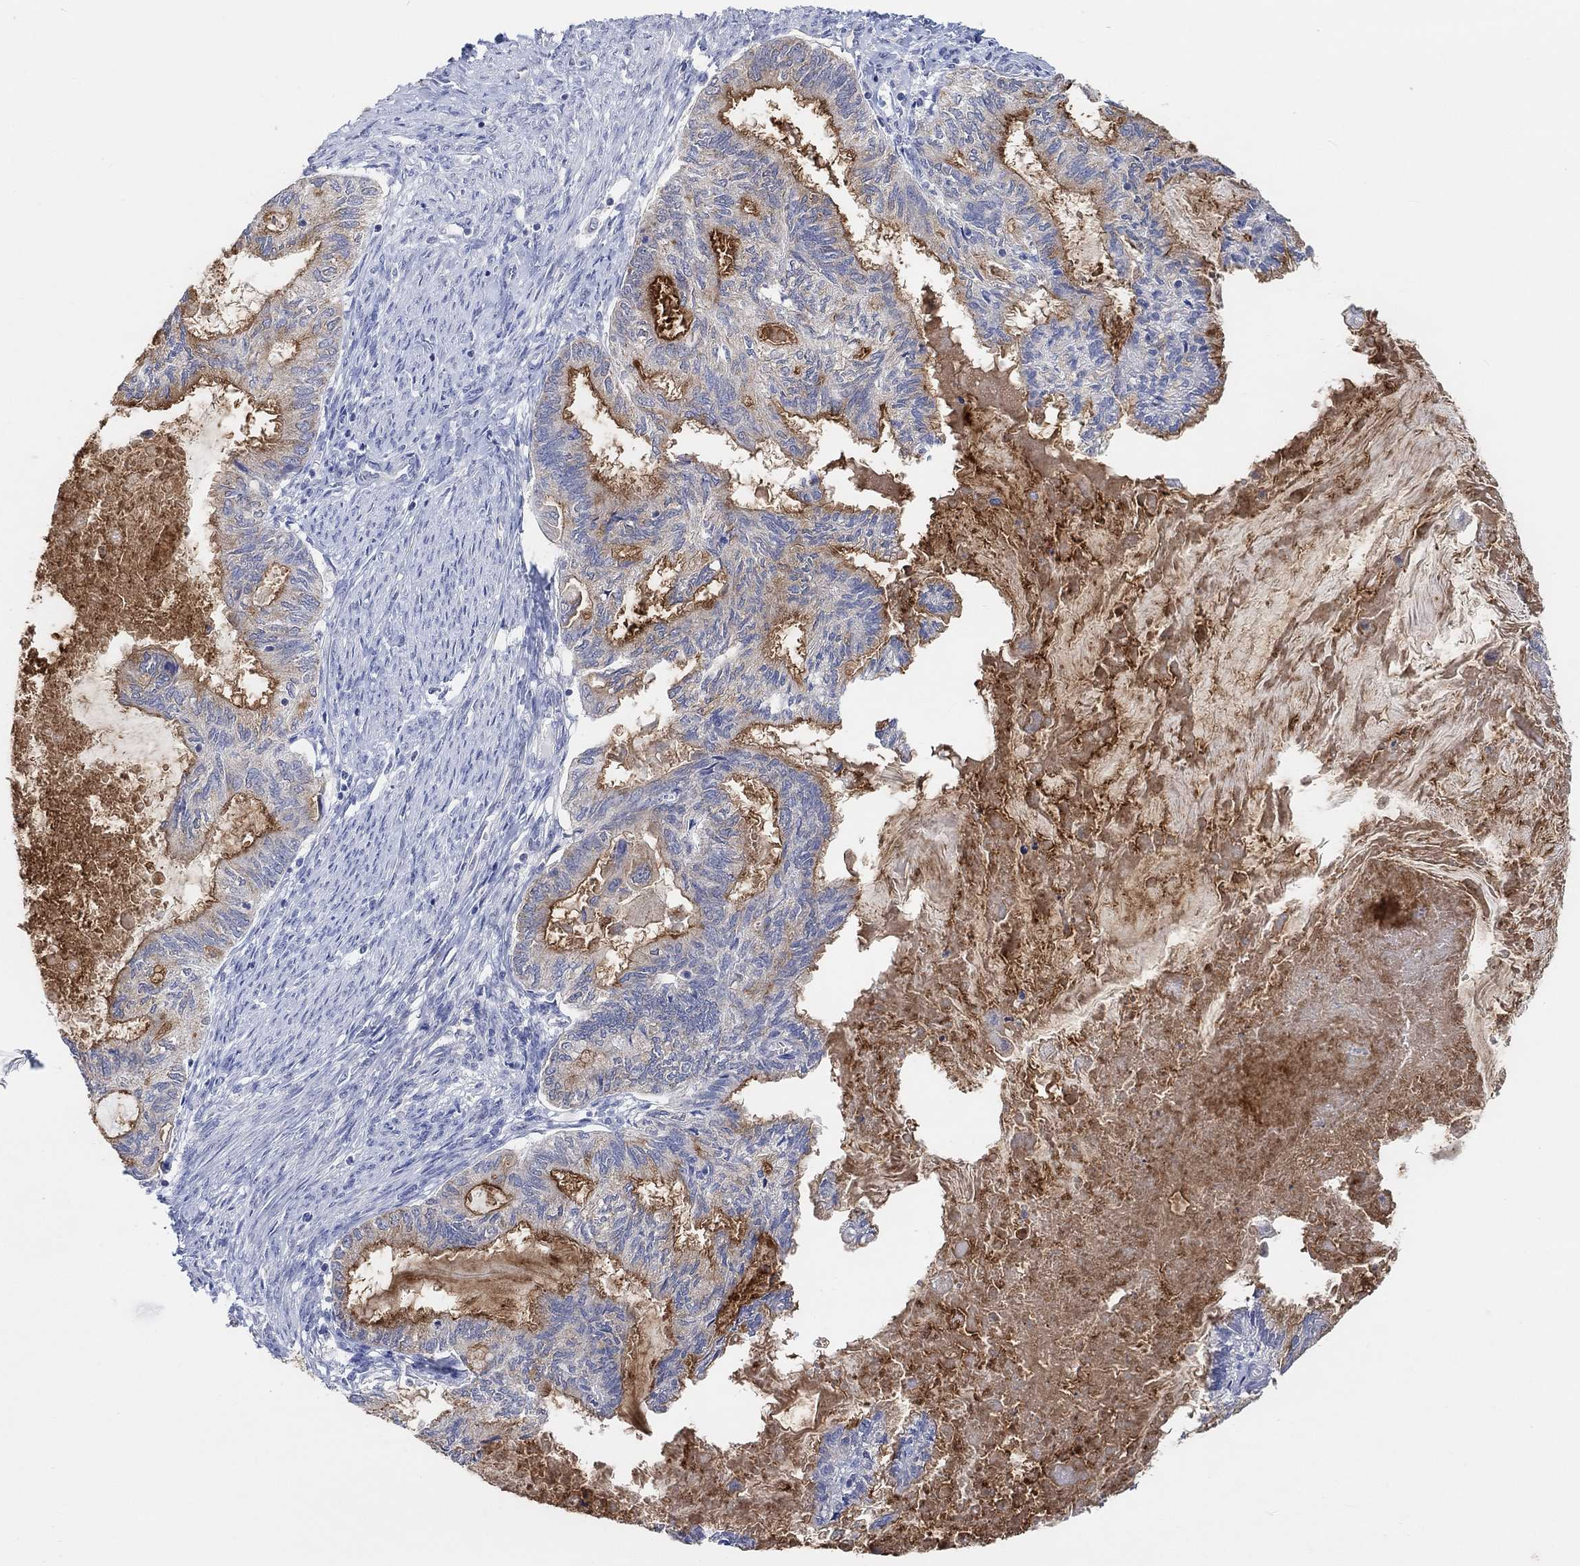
{"staining": {"intensity": "strong", "quantity": "25%-75%", "location": "cytoplasmic/membranous"}, "tissue": "endometrial cancer", "cell_type": "Tumor cells", "image_type": "cancer", "snomed": [{"axis": "morphology", "description": "Adenocarcinoma, NOS"}, {"axis": "topography", "description": "Endometrium"}], "caption": "Immunohistochemistry micrograph of neoplastic tissue: human endometrial cancer (adenocarcinoma) stained using IHC exhibits high levels of strong protein expression localized specifically in the cytoplasmic/membranous of tumor cells, appearing as a cytoplasmic/membranous brown color.", "gene": "MUC1", "patient": {"sex": "female", "age": 86}}